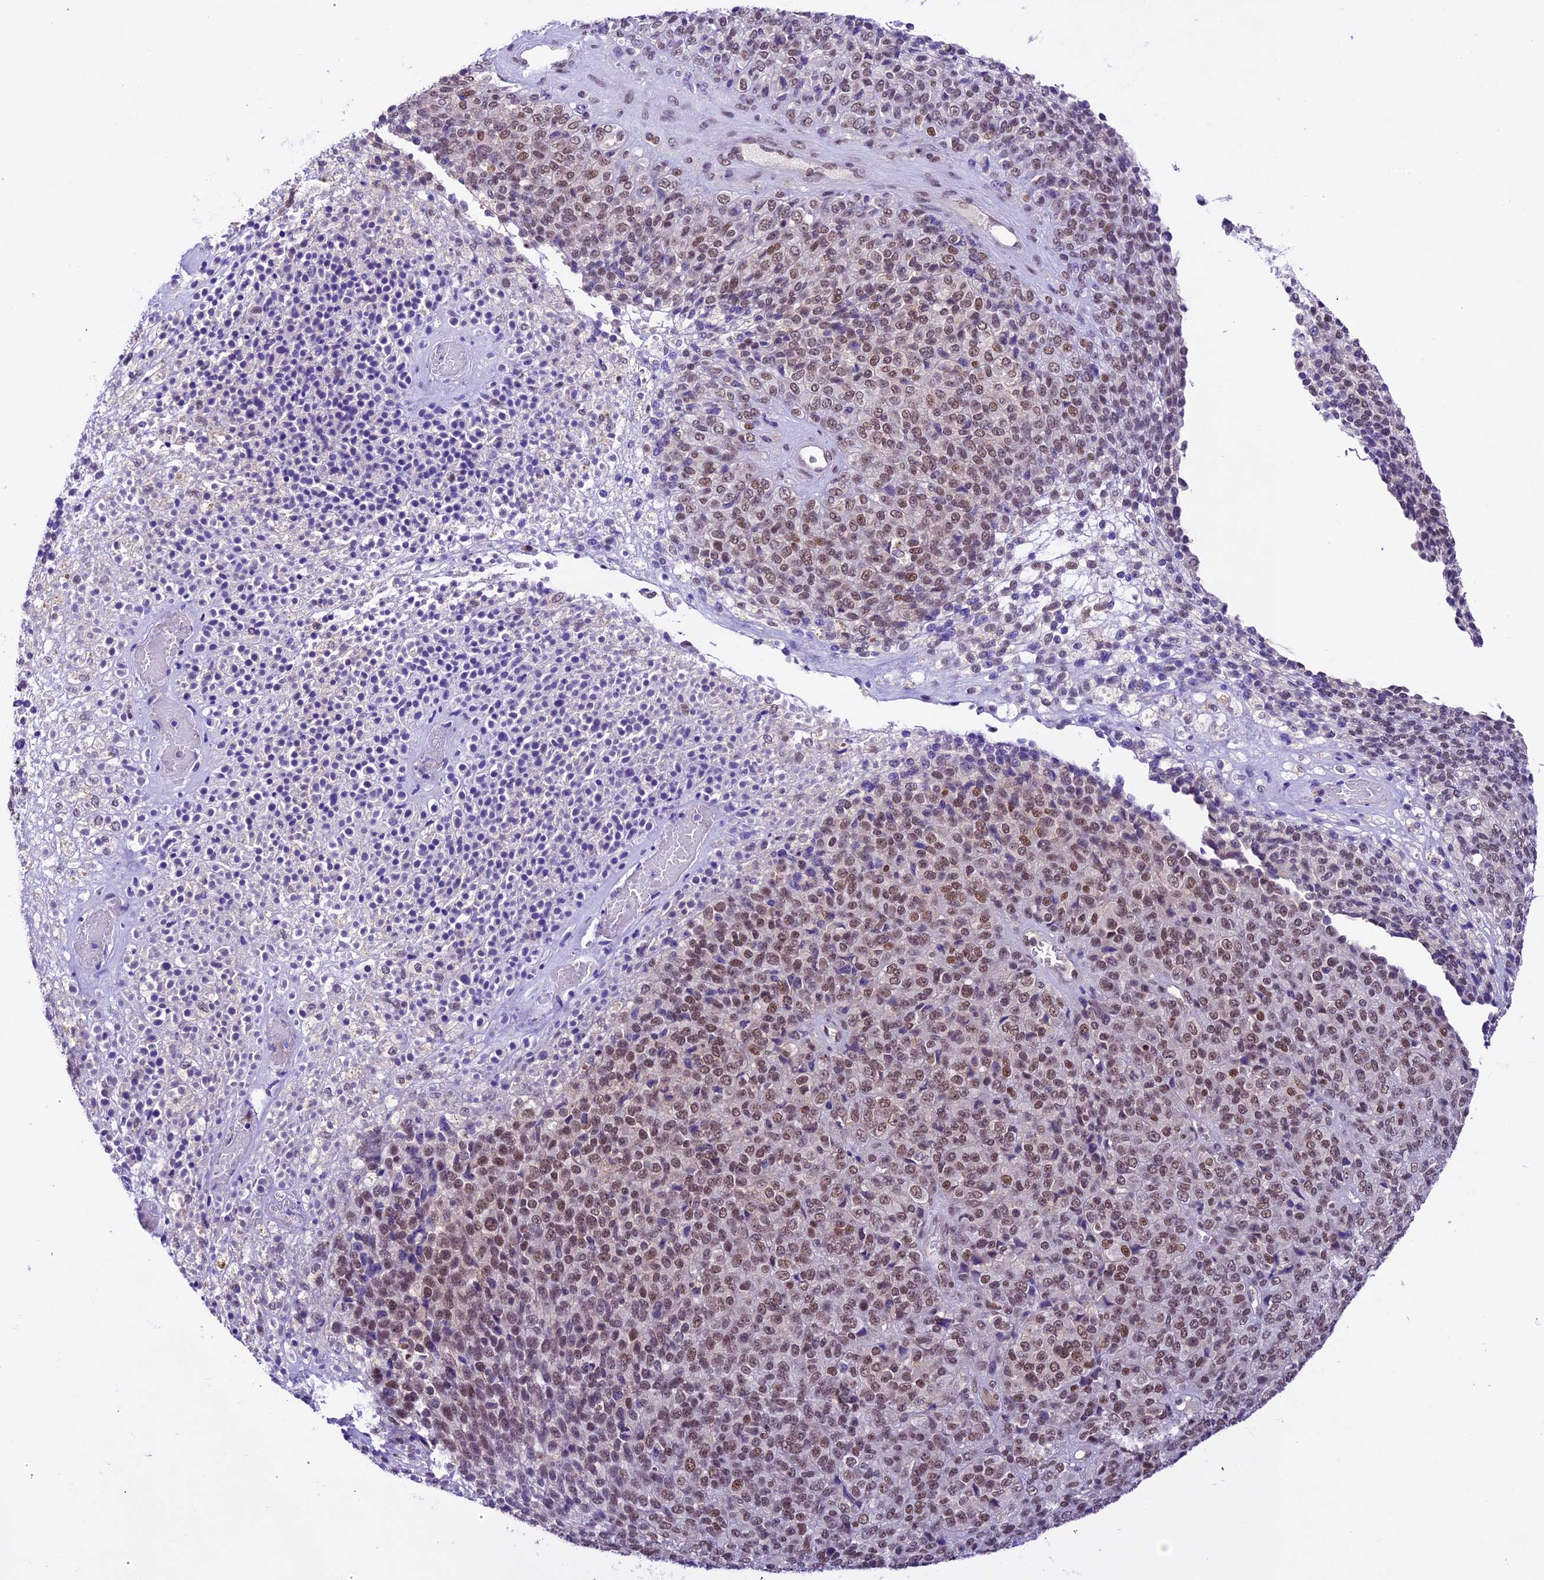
{"staining": {"intensity": "moderate", "quantity": ">75%", "location": "nuclear"}, "tissue": "melanoma", "cell_type": "Tumor cells", "image_type": "cancer", "snomed": [{"axis": "morphology", "description": "Malignant melanoma, Metastatic site"}, {"axis": "topography", "description": "Brain"}], "caption": "Immunohistochemical staining of malignant melanoma (metastatic site) shows moderate nuclear protein expression in approximately >75% of tumor cells.", "gene": "SHKBP1", "patient": {"sex": "female", "age": 56}}